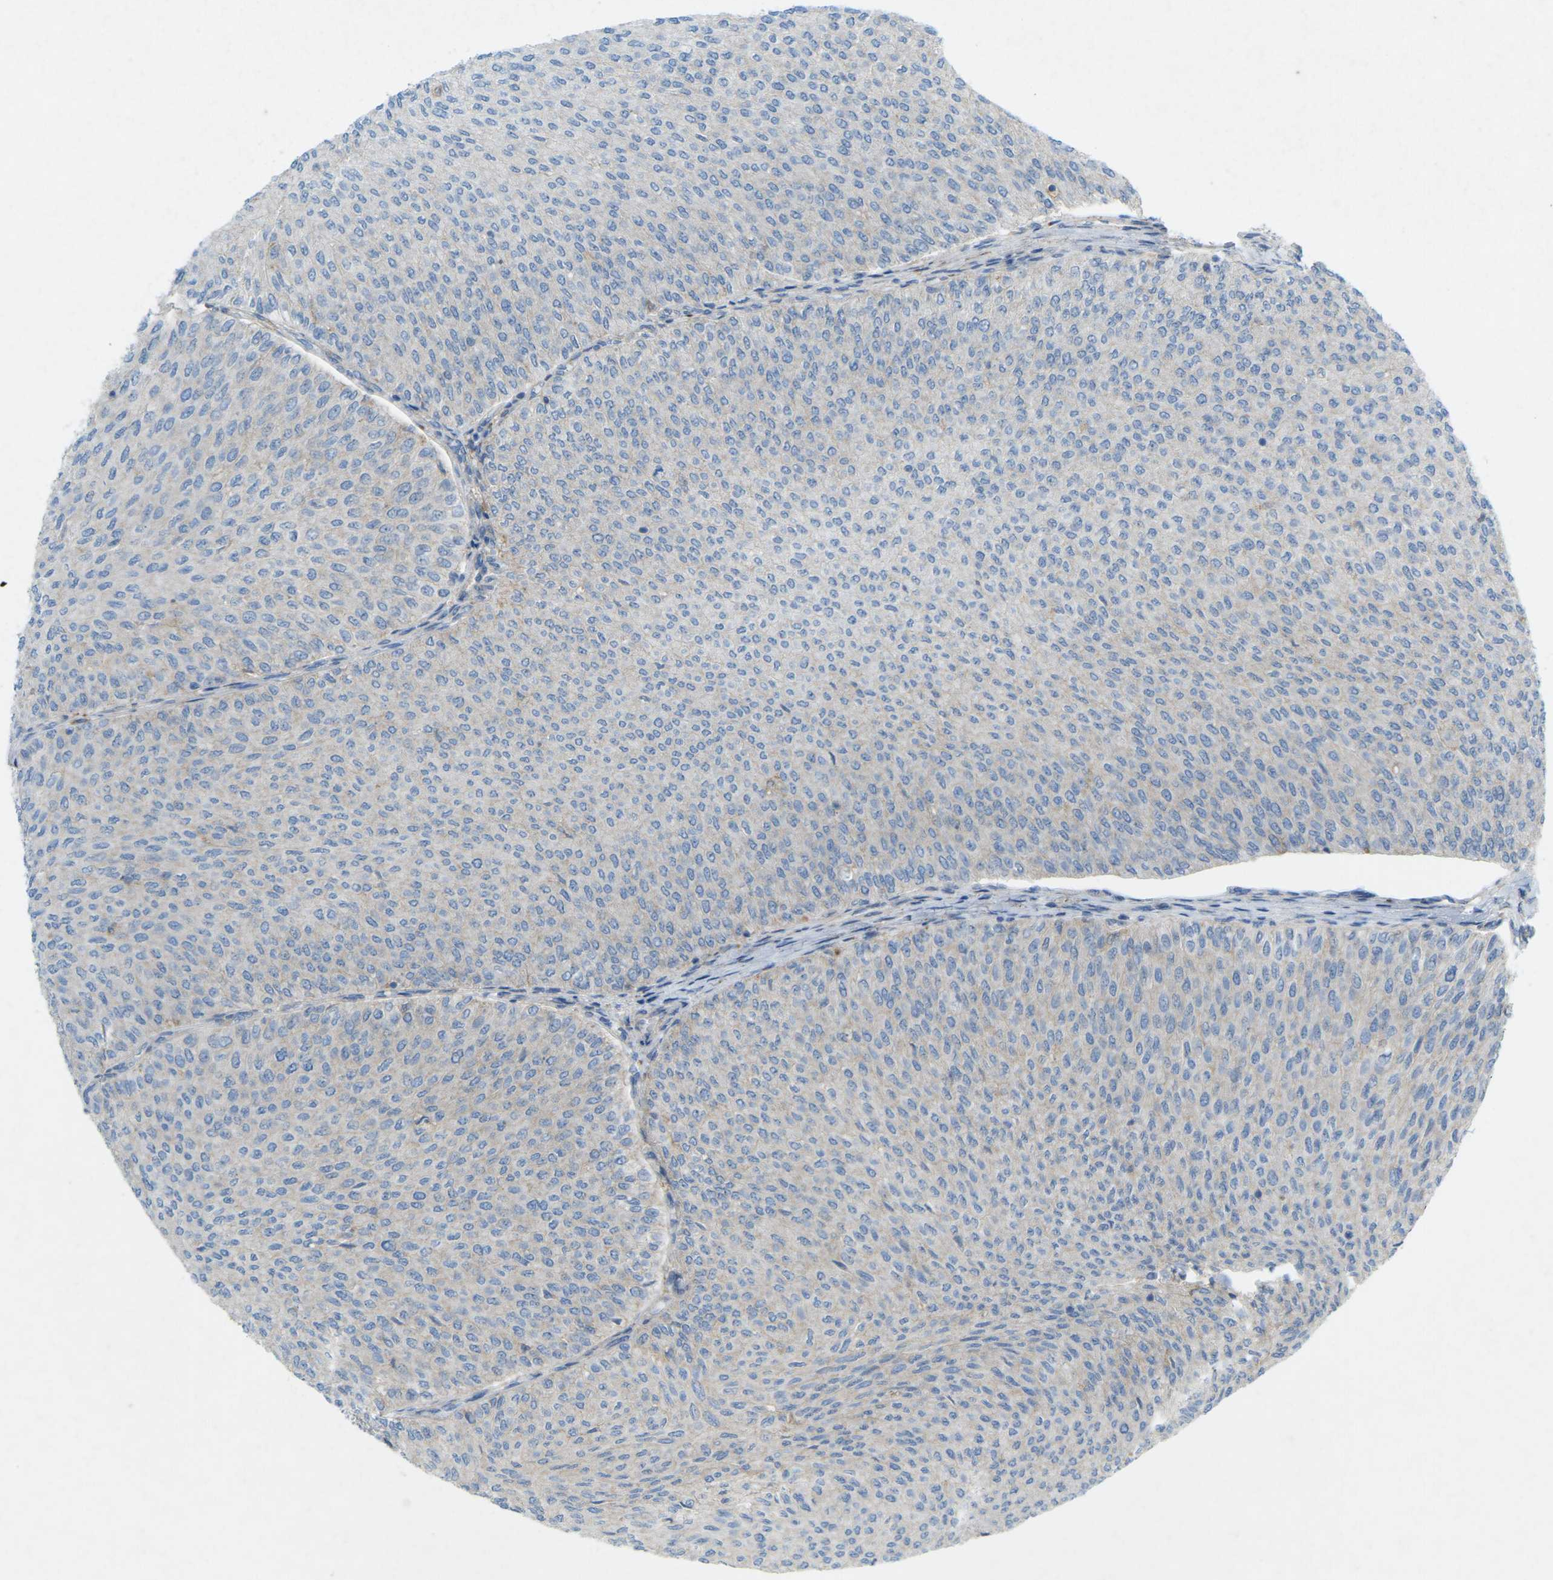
{"staining": {"intensity": "negative", "quantity": "none", "location": "none"}, "tissue": "urothelial cancer", "cell_type": "Tumor cells", "image_type": "cancer", "snomed": [{"axis": "morphology", "description": "Urothelial carcinoma, Low grade"}, {"axis": "topography", "description": "Urinary bladder"}], "caption": "High power microscopy micrograph of an immunohistochemistry photomicrograph of urothelial cancer, revealing no significant expression in tumor cells.", "gene": "STK11", "patient": {"sex": "male", "age": 78}}